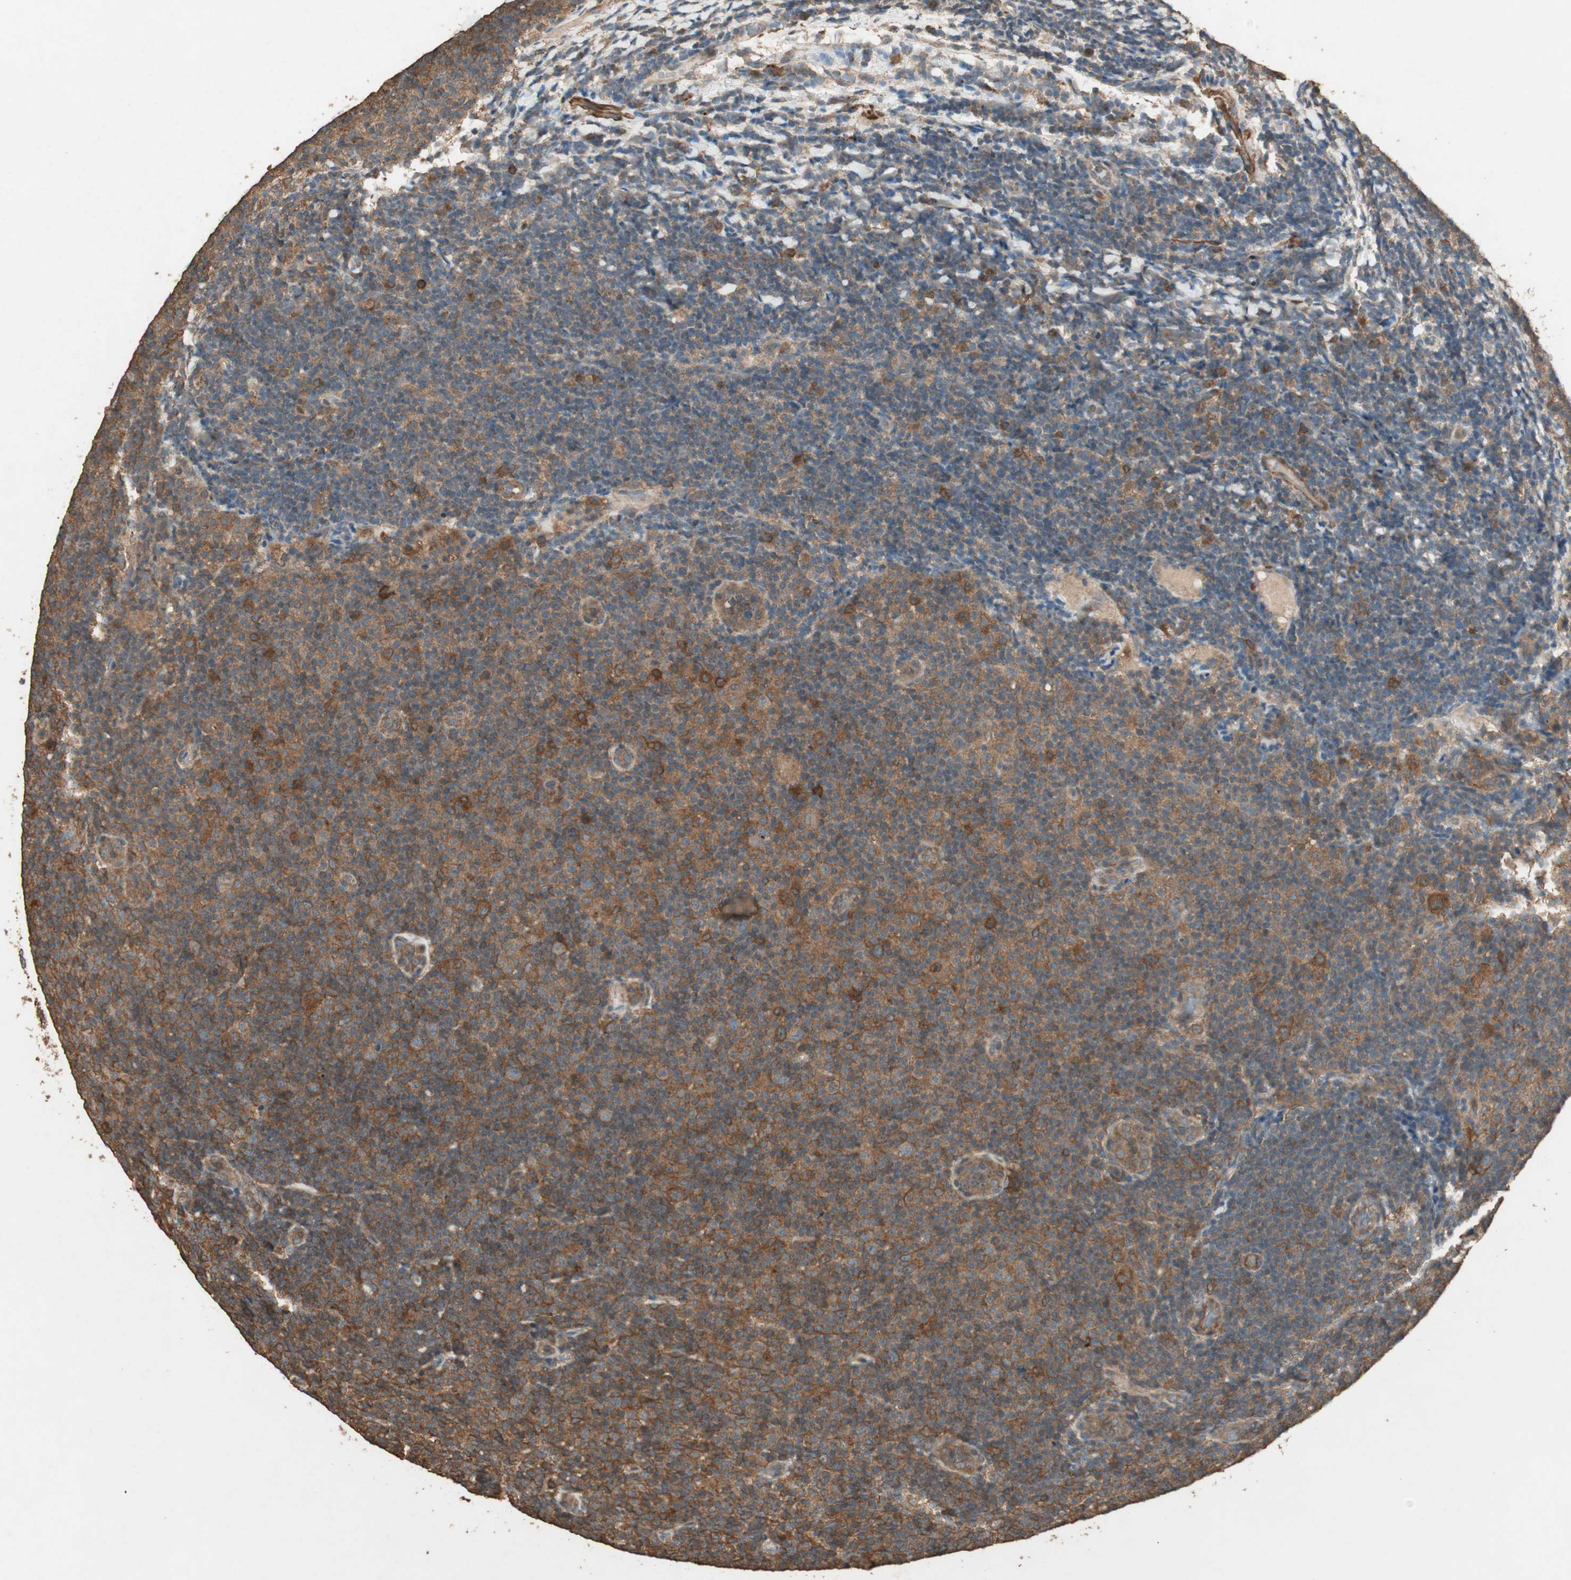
{"staining": {"intensity": "strong", "quantity": ">75%", "location": "cytoplasmic/membranous"}, "tissue": "lymphoma", "cell_type": "Tumor cells", "image_type": "cancer", "snomed": [{"axis": "morphology", "description": "Malignant lymphoma, non-Hodgkin's type, Low grade"}, {"axis": "topography", "description": "Lymph node"}], "caption": "An image of lymphoma stained for a protein reveals strong cytoplasmic/membranous brown staining in tumor cells. The staining was performed using DAB (3,3'-diaminobenzidine), with brown indicating positive protein expression. Nuclei are stained blue with hematoxylin.", "gene": "USP2", "patient": {"sex": "male", "age": 83}}